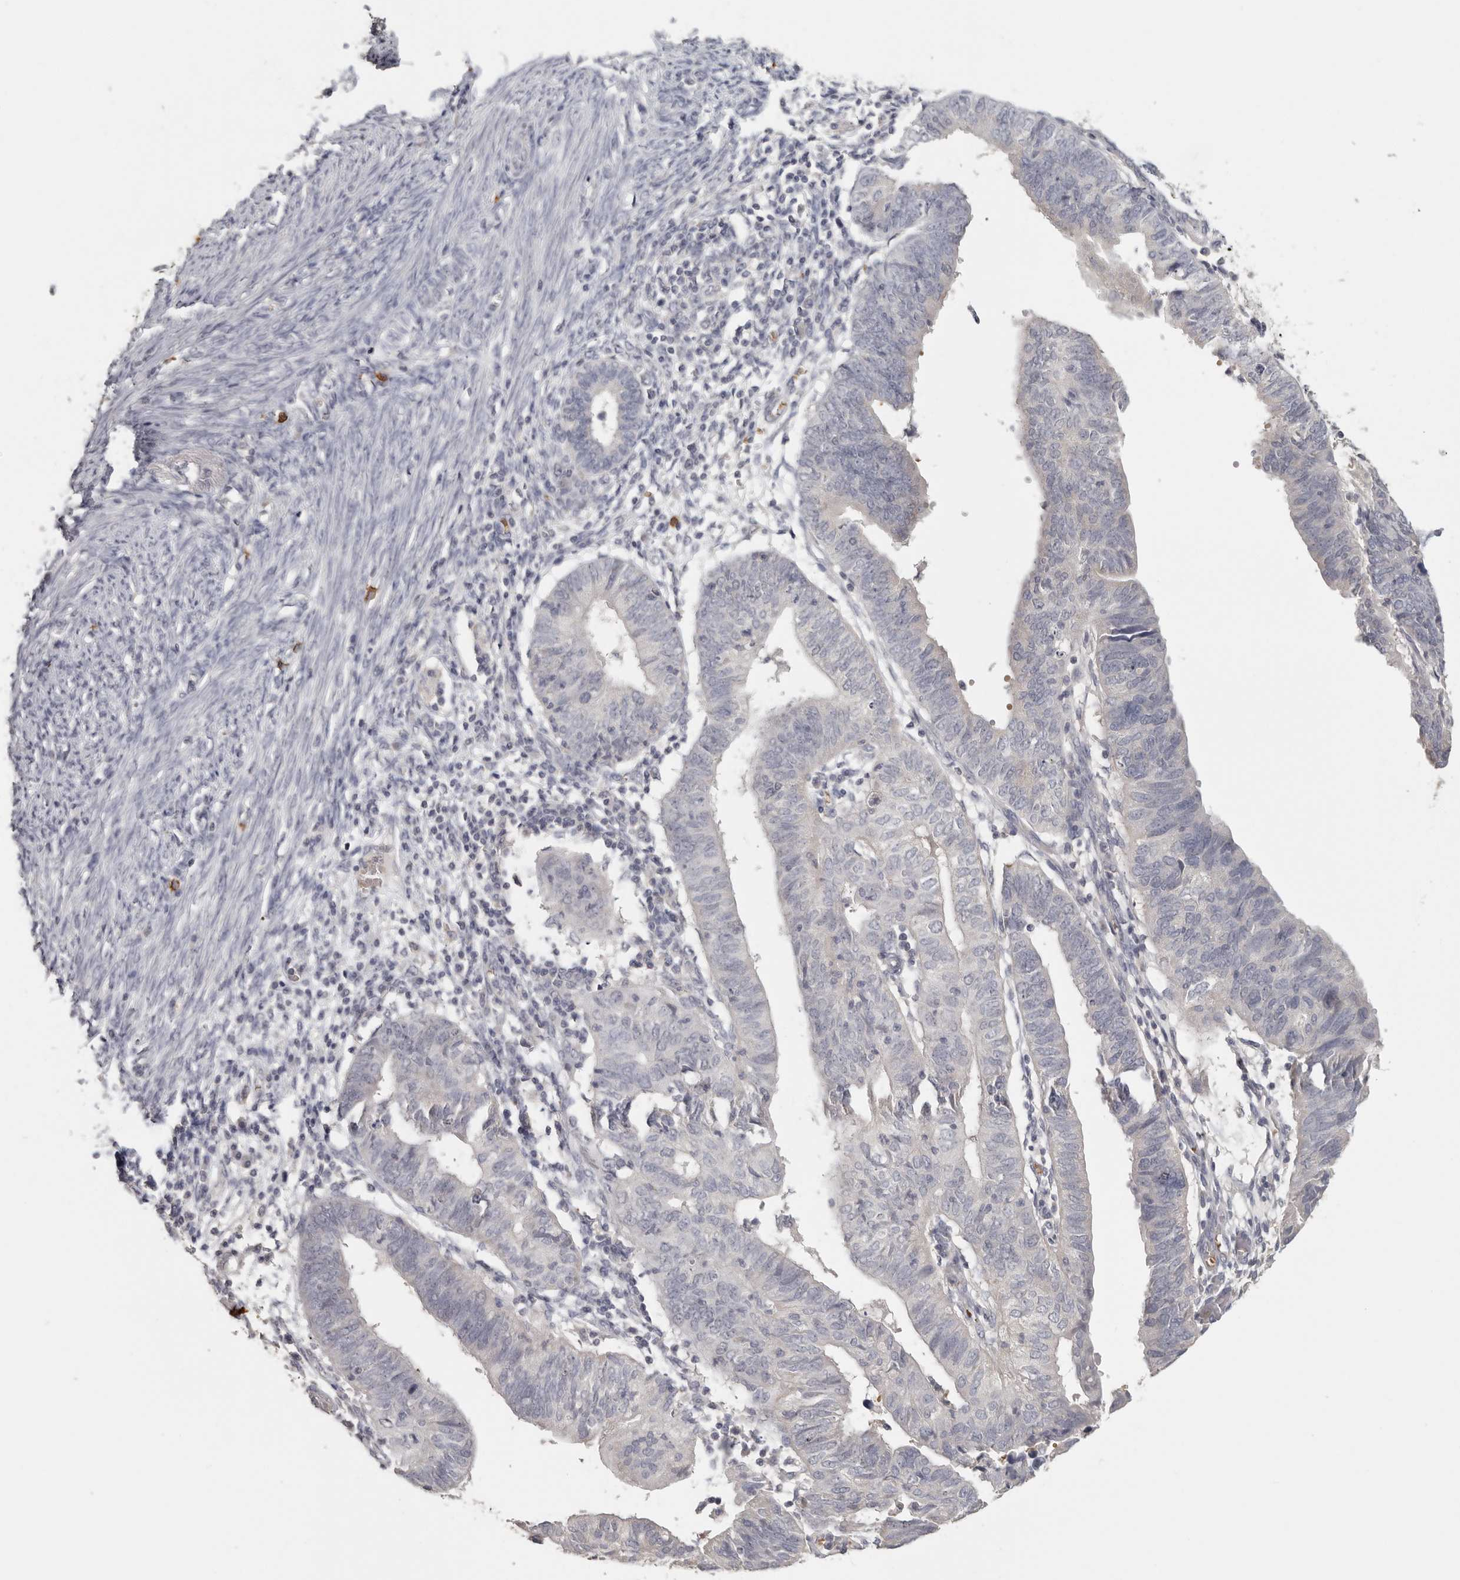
{"staining": {"intensity": "negative", "quantity": "none", "location": "none"}, "tissue": "endometrial cancer", "cell_type": "Tumor cells", "image_type": "cancer", "snomed": [{"axis": "morphology", "description": "Adenocarcinoma, NOS"}, {"axis": "topography", "description": "Uterus"}], "caption": "An image of adenocarcinoma (endometrial) stained for a protein demonstrates no brown staining in tumor cells.", "gene": "DNAJC11", "patient": {"sex": "female", "age": 77}}